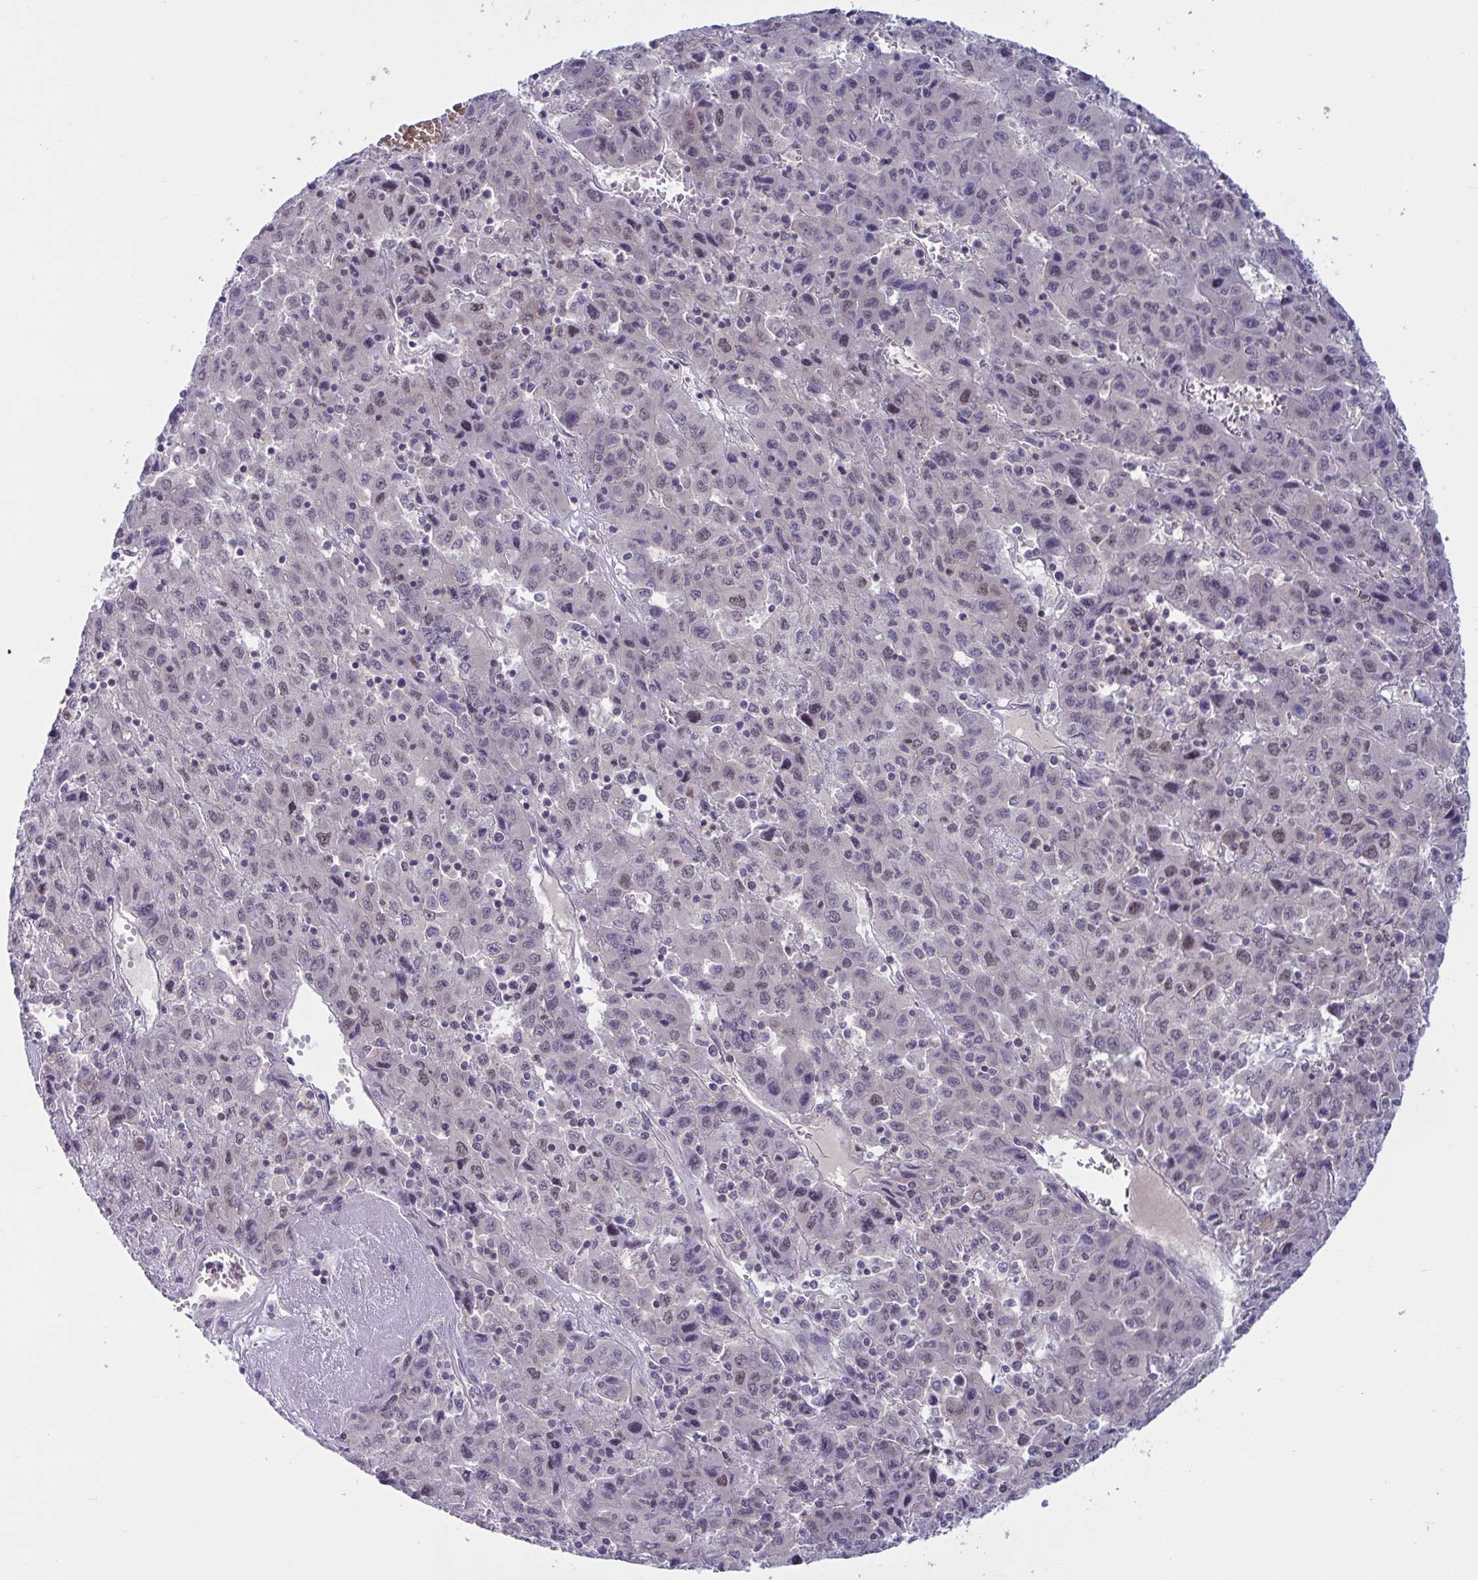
{"staining": {"intensity": "negative", "quantity": "none", "location": "none"}, "tissue": "liver cancer", "cell_type": "Tumor cells", "image_type": "cancer", "snomed": [{"axis": "morphology", "description": "Carcinoma, Hepatocellular, NOS"}, {"axis": "topography", "description": "Liver"}], "caption": "Immunohistochemical staining of hepatocellular carcinoma (liver) reveals no significant expression in tumor cells.", "gene": "TSN", "patient": {"sex": "female", "age": 53}}